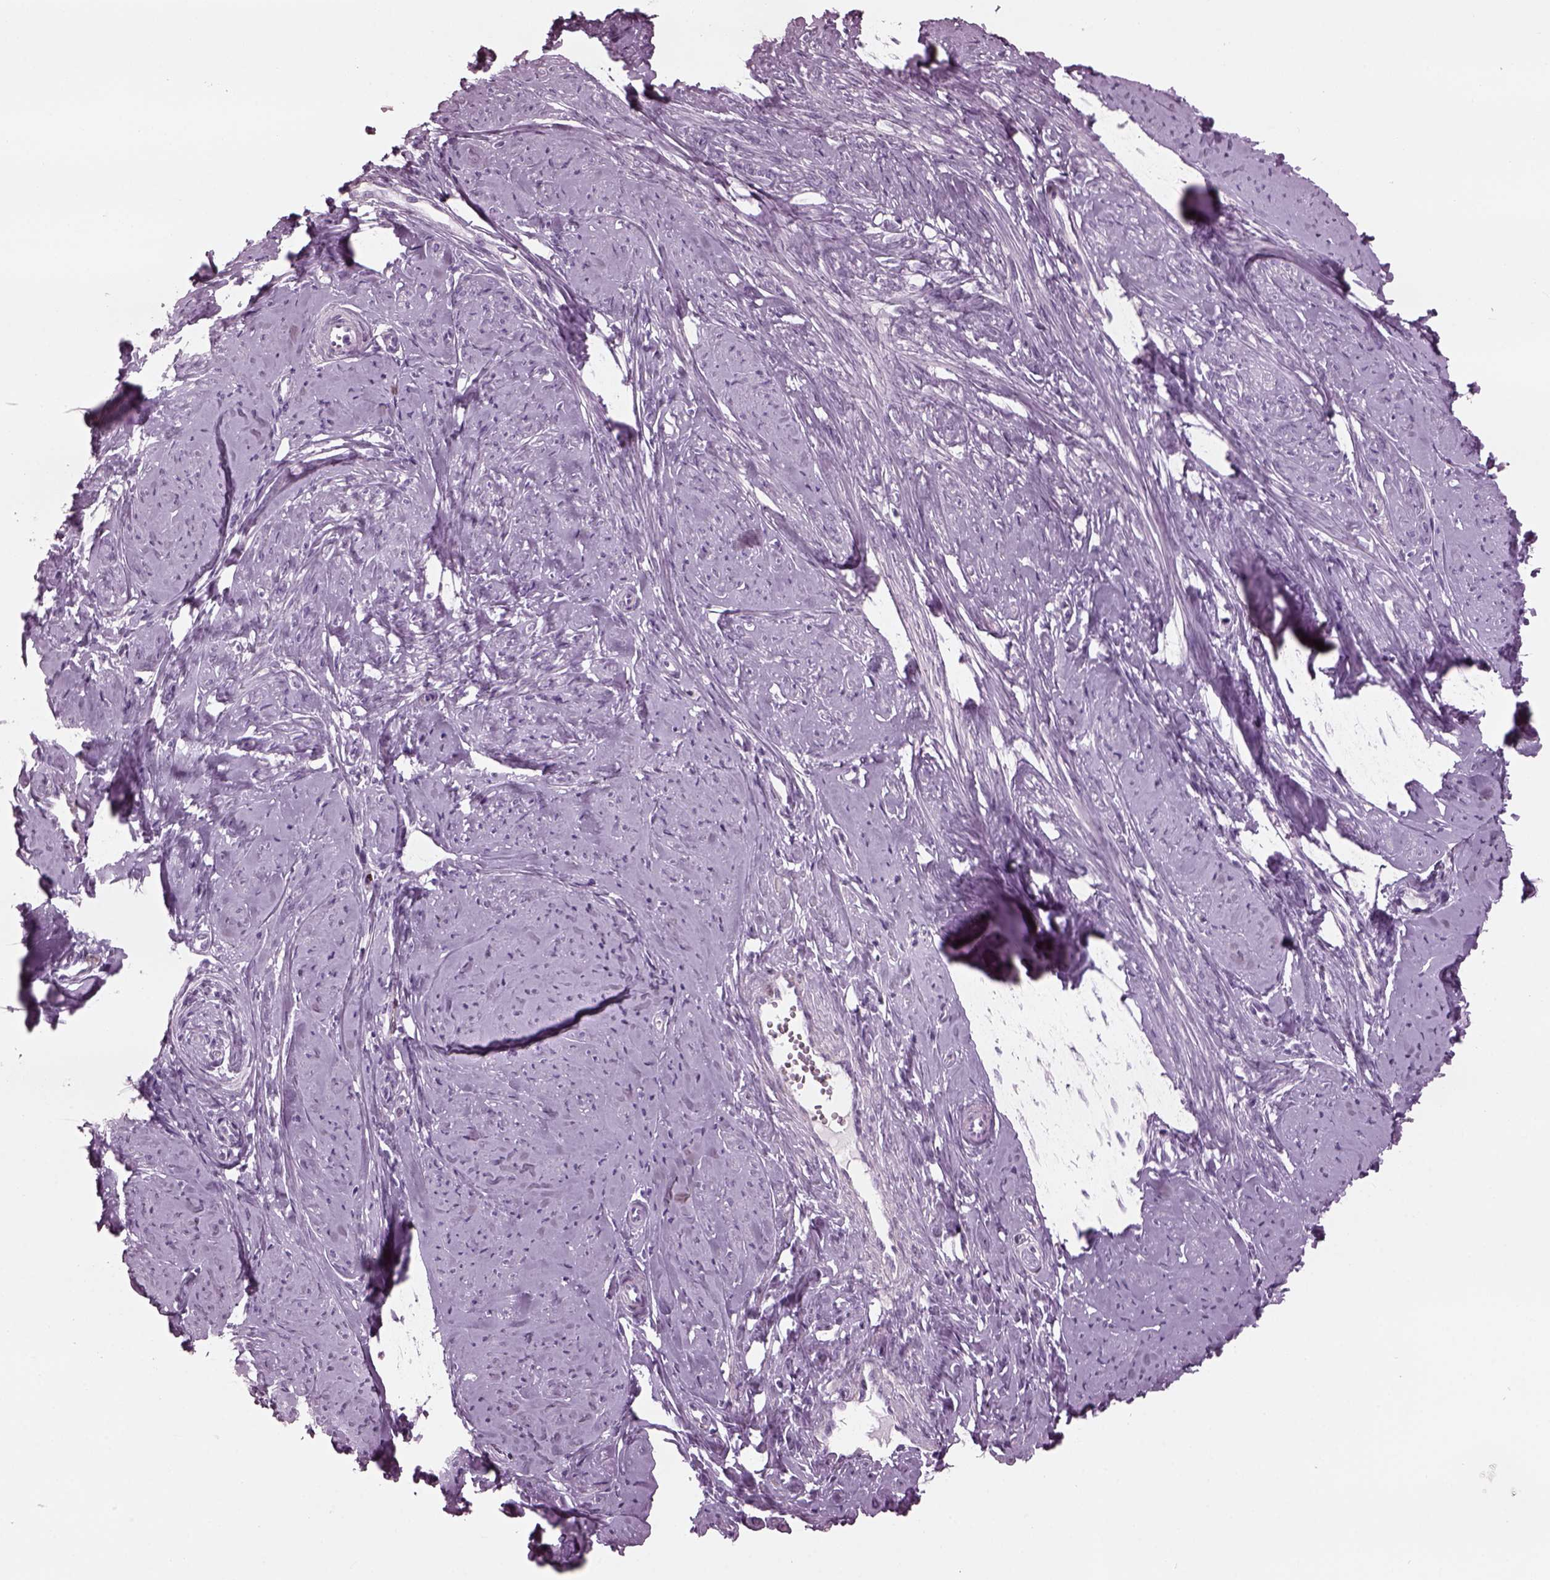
{"staining": {"intensity": "negative", "quantity": "none", "location": "none"}, "tissue": "smooth muscle", "cell_type": "Smooth muscle cells", "image_type": "normal", "snomed": [{"axis": "morphology", "description": "Normal tissue, NOS"}, {"axis": "topography", "description": "Smooth muscle"}], "caption": "DAB immunohistochemical staining of normal human smooth muscle displays no significant expression in smooth muscle cells. The staining is performed using DAB brown chromogen with nuclei counter-stained in using hematoxylin.", "gene": "TPPP2", "patient": {"sex": "female", "age": 48}}